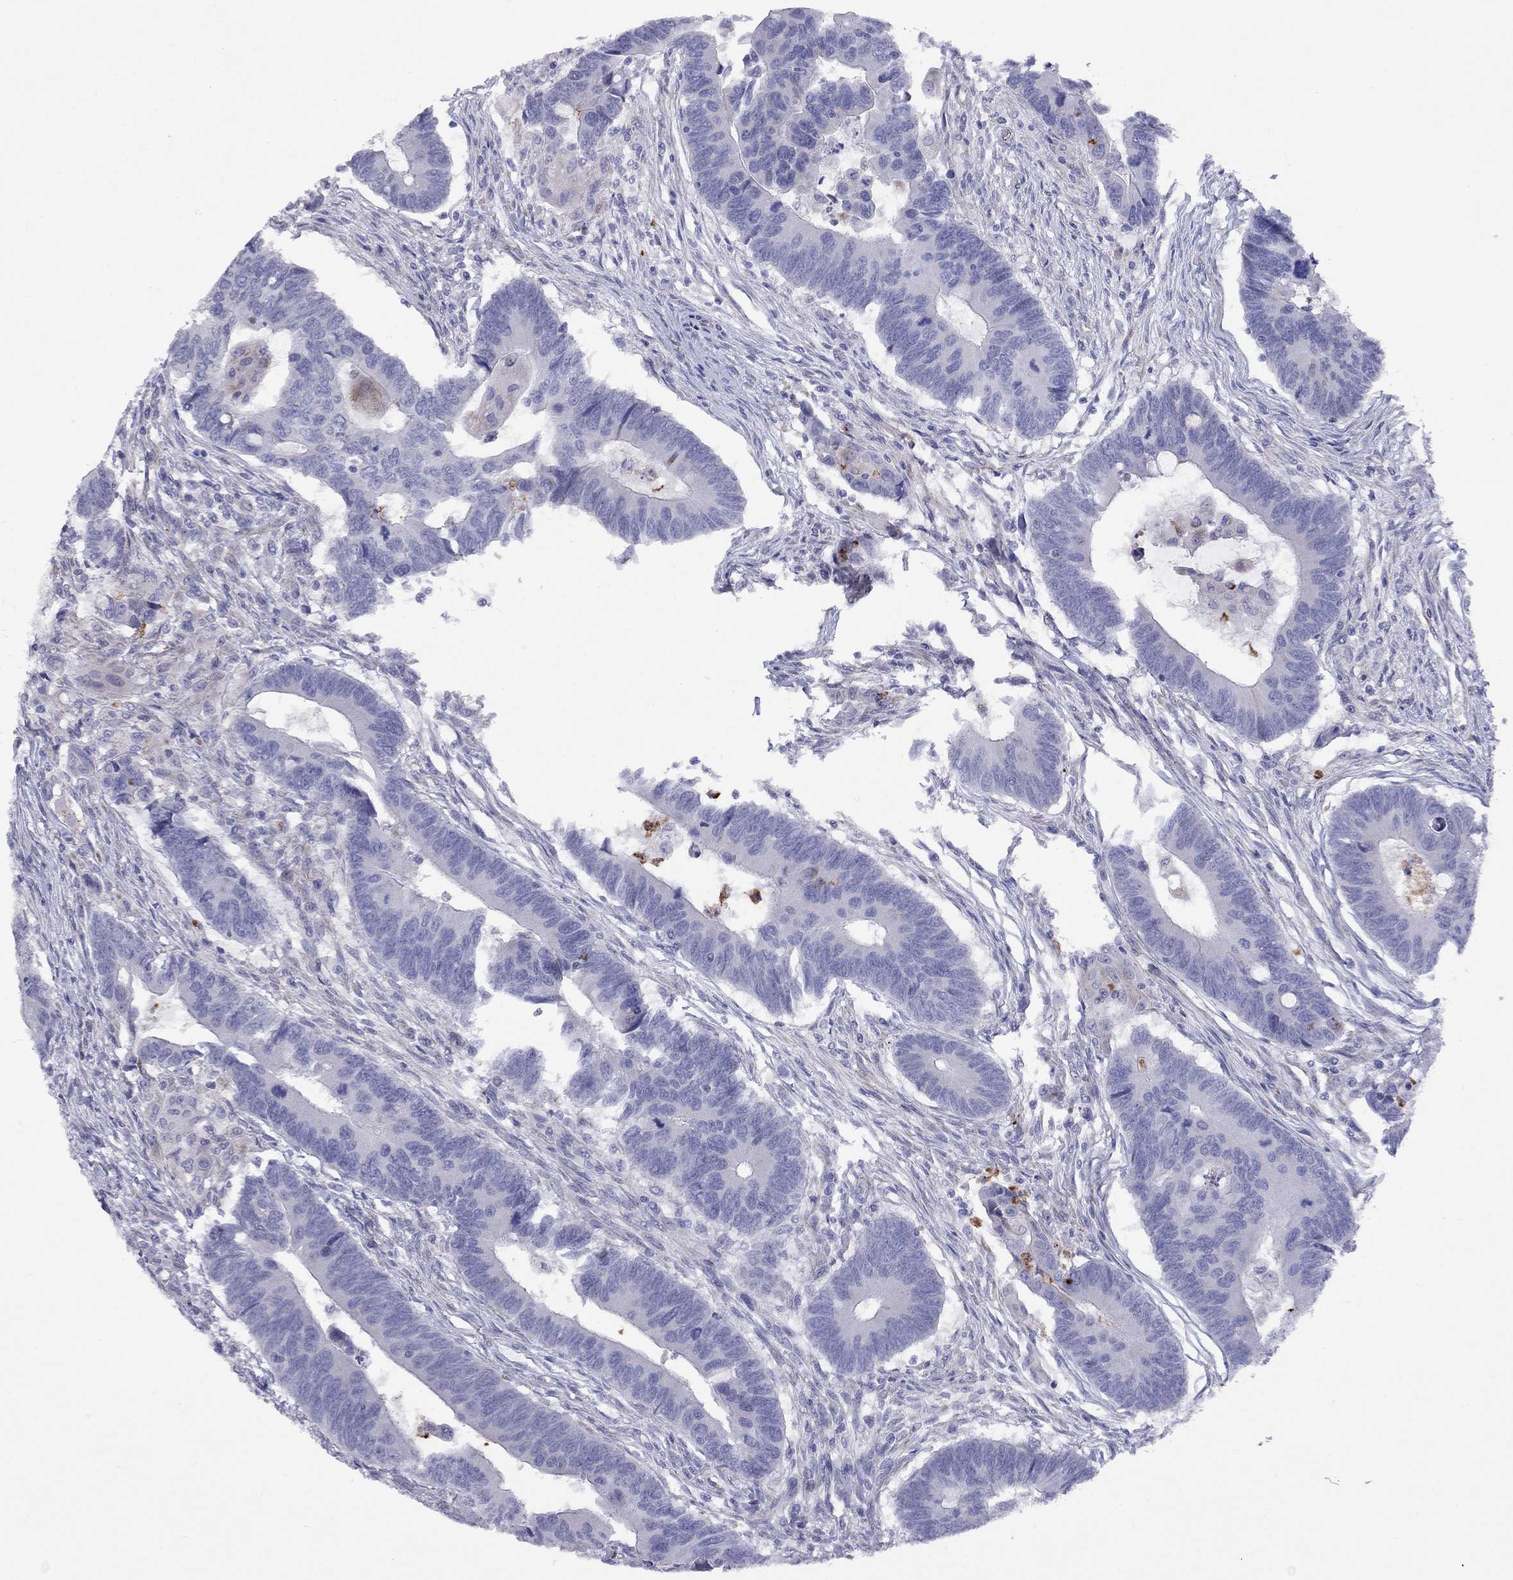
{"staining": {"intensity": "negative", "quantity": "none", "location": "none"}, "tissue": "colorectal cancer", "cell_type": "Tumor cells", "image_type": "cancer", "snomed": [{"axis": "morphology", "description": "Adenocarcinoma, NOS"}, {"axis": "topography", "description": "Rectum"}], "caption": "This is an immunohistochemistry (IHC) micrograph of human colorectal cancer (adenocarcinoma). There is no positivity in tumor cells.", "gene": "SPINT4", "patient": {"sex": "male", "age": 67}}